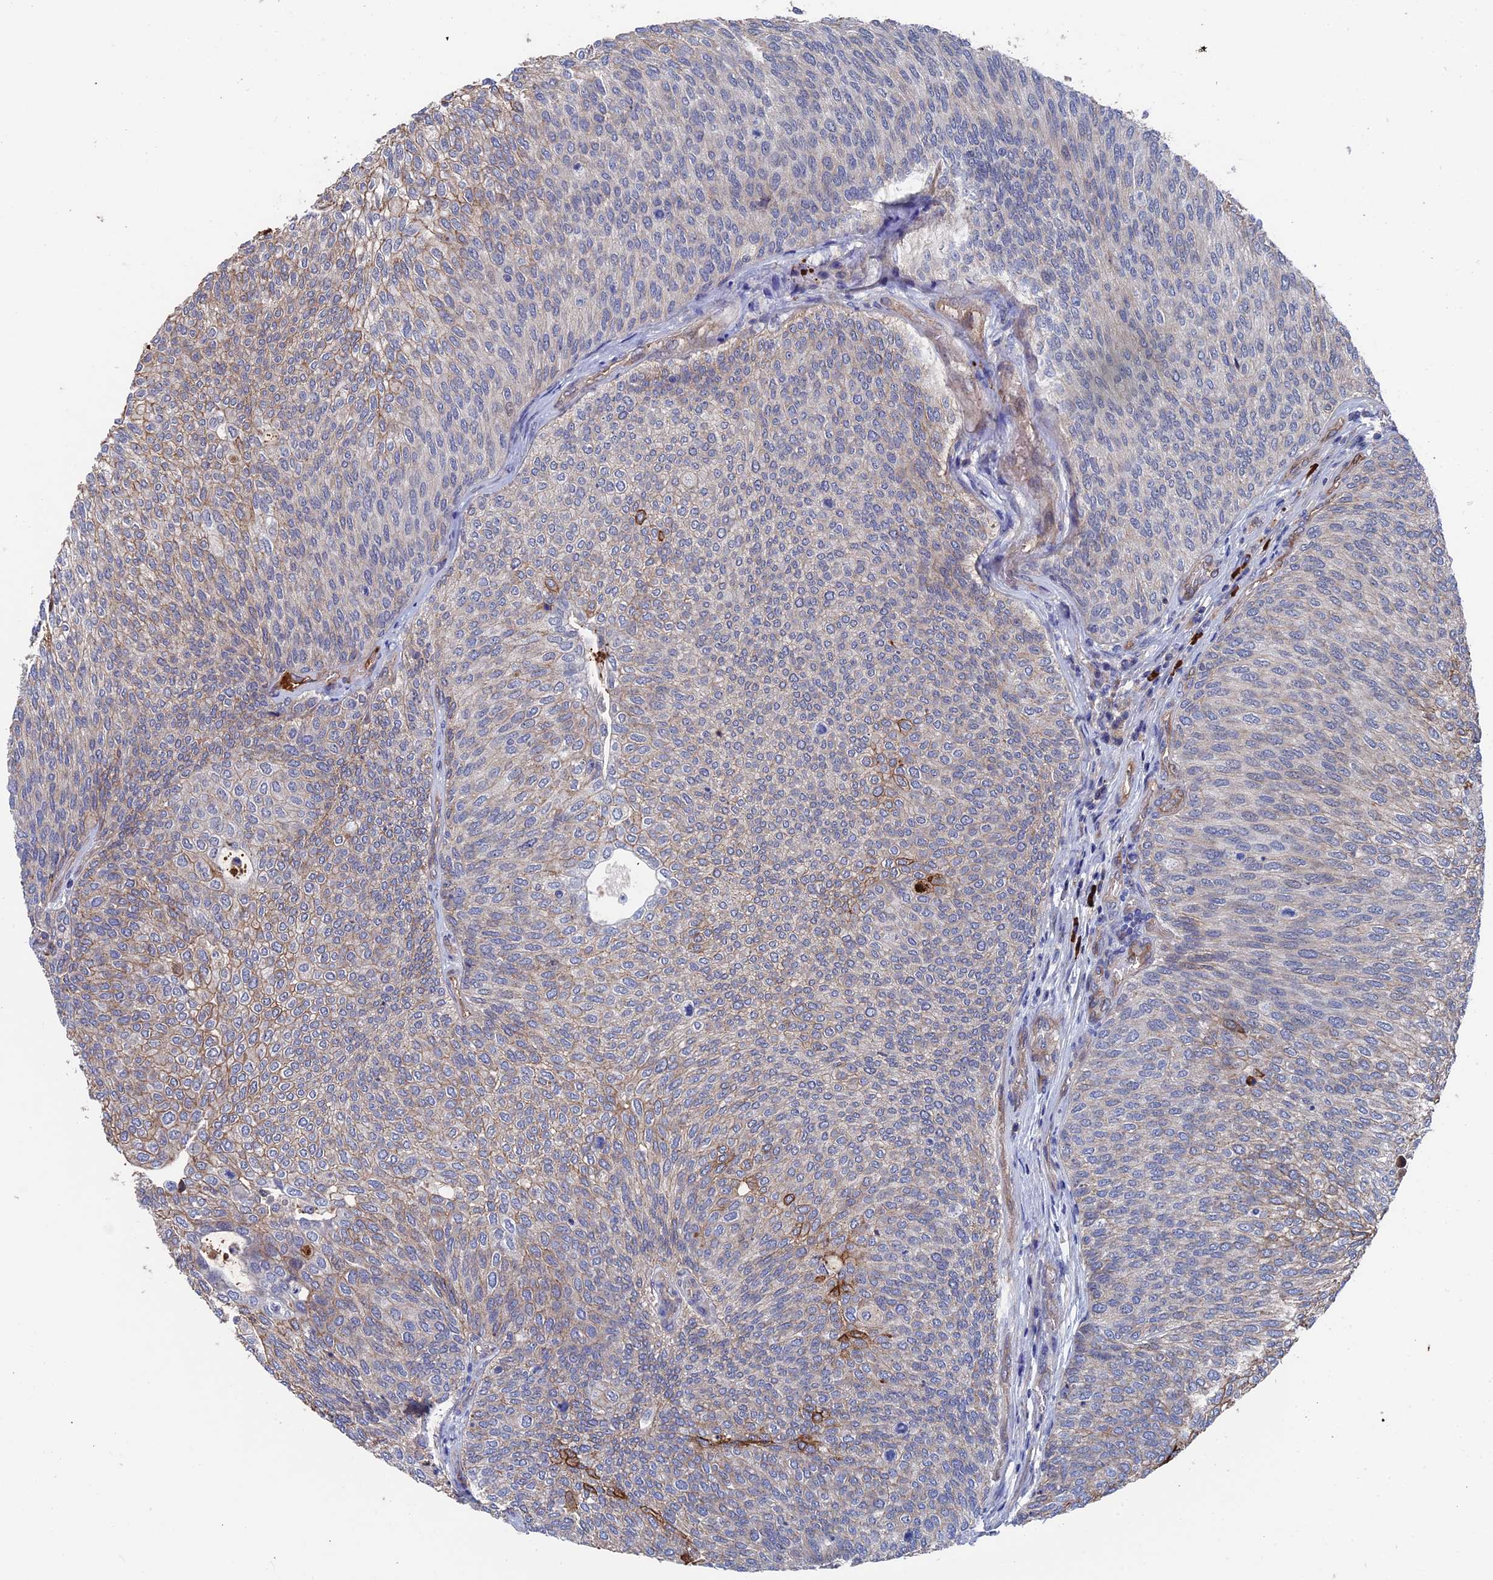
{"staining": {"intensity": "weak", "quantity": "25%-75%", "location": "cytoplasmic/membranous"}, "tissue": "urothelial cancer", "cell_type": "Tumor cells", "image_type": "cancer", "snomed": [{"axis": "morphology", "description": "Urothelial carcinoma, Low grade"}, {"axis": "topography", "description": "Urinary bladder"}], "caption": "Immunohistochemistry (IHC) staining of urothelial cancer, which displays low levels of weak cytoplasmic/membranous expression in approximately 25%-75% of tumor cells indicating weak cytoplasmic/membranous protein staining. The staining was performed using DAB (brown) for protein detection and nuclei were counterstained in hematoxylin (blue).", "gene": "RPUSD1", "patient": {"sex": "female", "age": 79}}